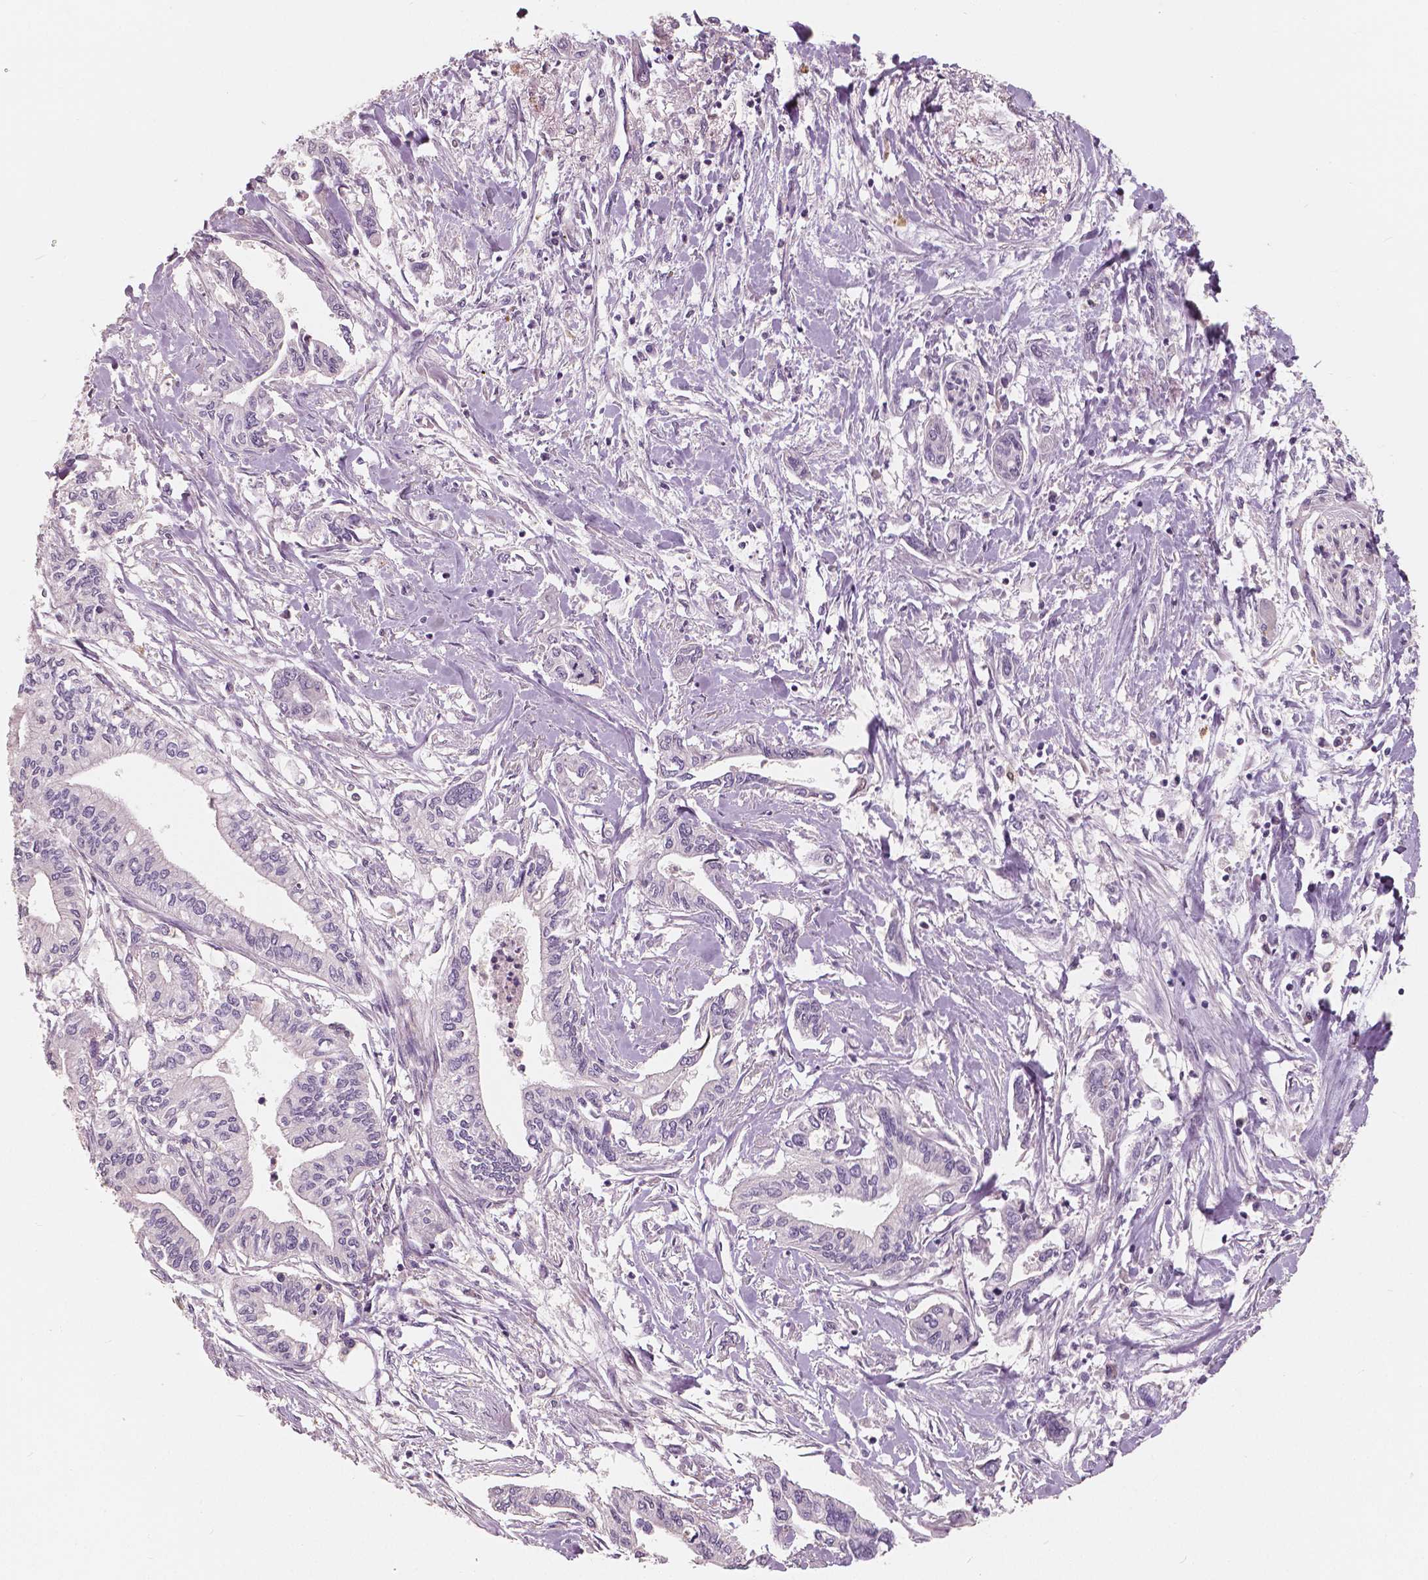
{"staining": {"intensity": "negative", "quantity": "none", "location": "none"}, "tissue": "pancreatic cancer", "cell_type": "Tumor cells", "image_type": "cancer", "snomed": [{"axis": "morphology", "description": "Adenocarcinoma, NOS"}, {"axis": "topography", "description": "Pancreas"}], "caption": "DAB (3,3'-diaminobenzidine) immunohistochemical staining of human pancreatic cancer (adenocarcinoma) demonstrates no significant staining in tumor cells.", "gene": "SAT2", "patient": {"sex": "male", "age": 60}}